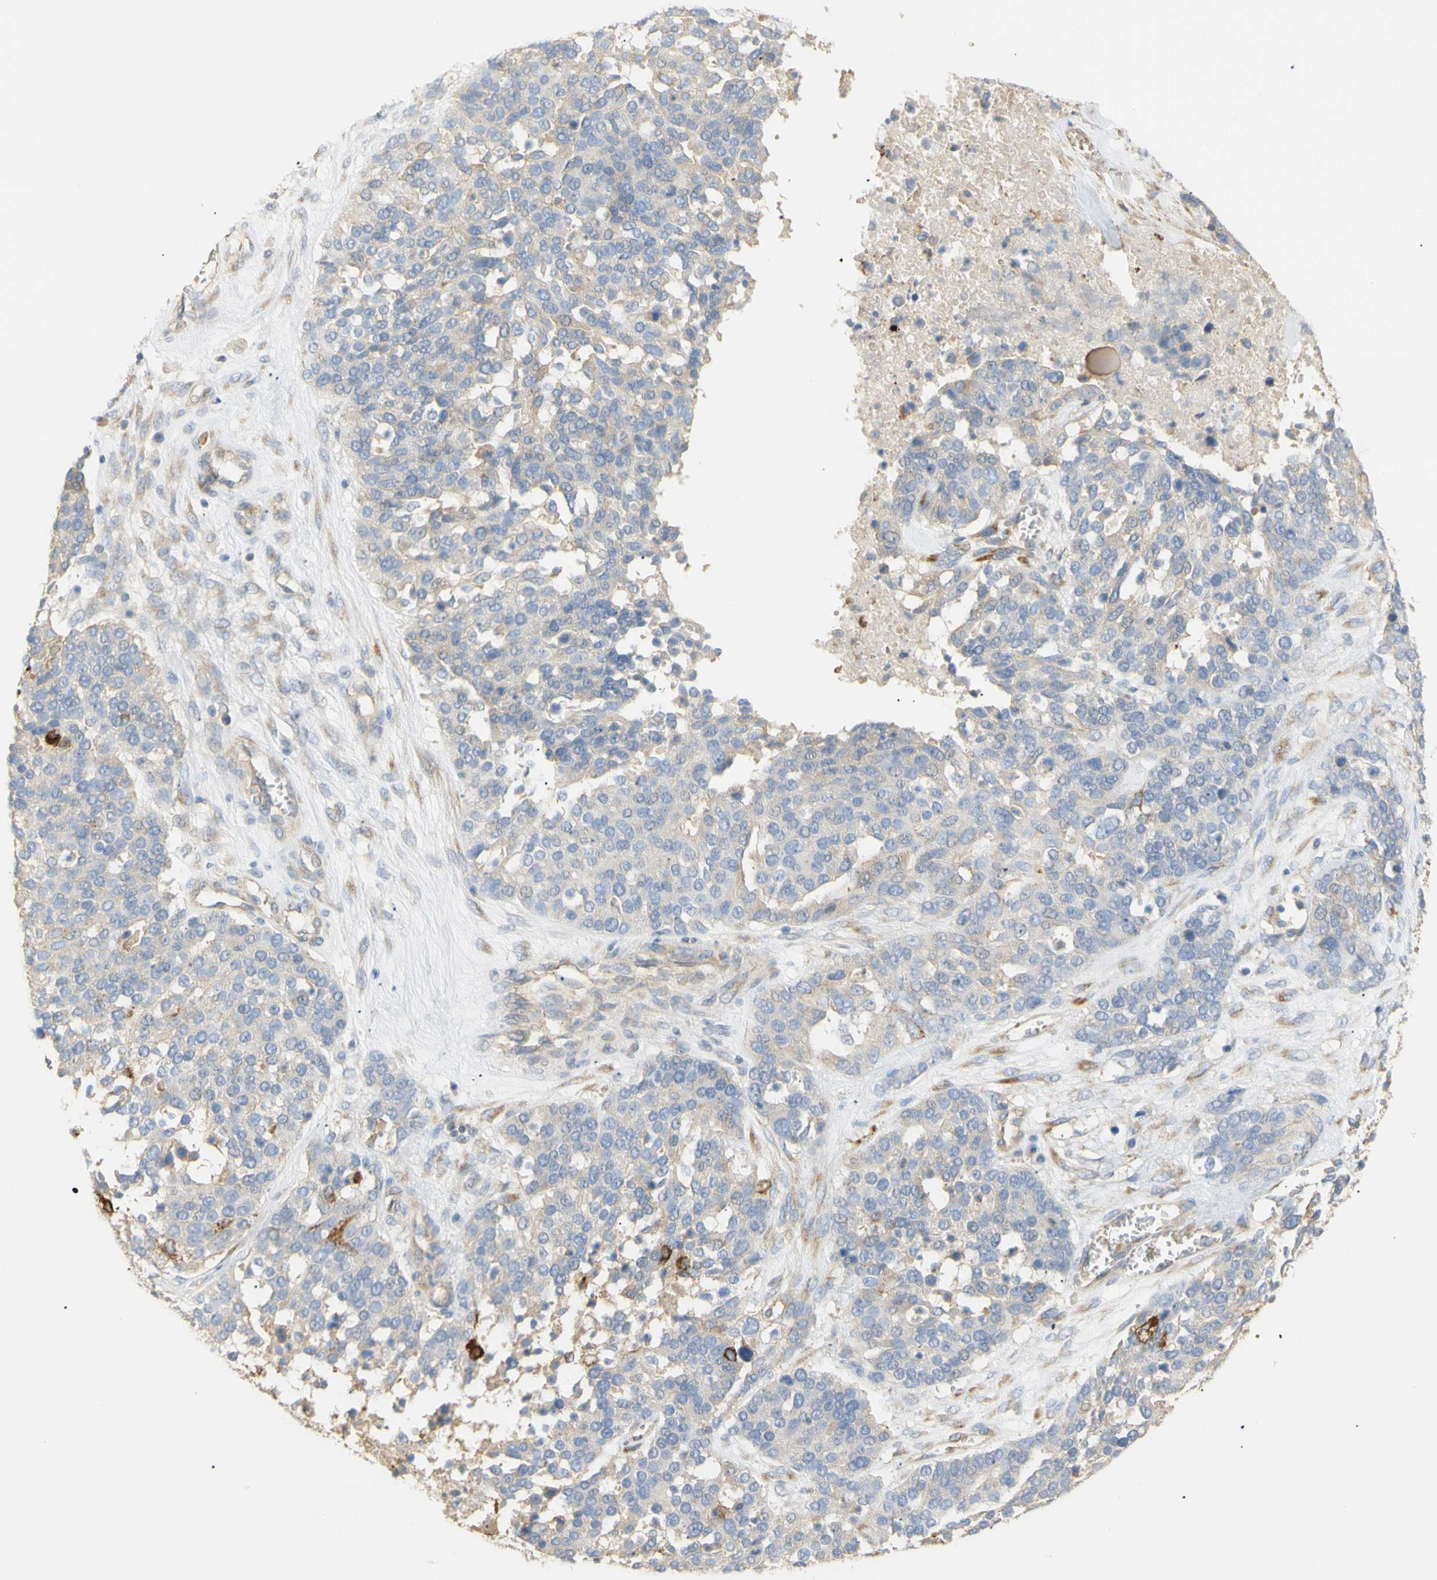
{"staining": {"intensity": "negative", "quantity": "none", "location": "none"}, "tissue": "ovarian cancer", "cell_type": "Tumor cells", "image_type": "cancer", "snomed": [{"axis": "morphology", "description": "Cystadenocarcinoma, serous, NOS"}, {"axis": "topography", "description": "Ovary"}], "caption": "Immunohistochemistry (IHC) histopathology image of neoplastic tissue: human ovarian cancer (serous cystadenocarcinoma) stained with DAB shows no significant protein positivity in tumor cells.", "gene": "KCNE4", "patient": {"sex": "female", "age": 44}}